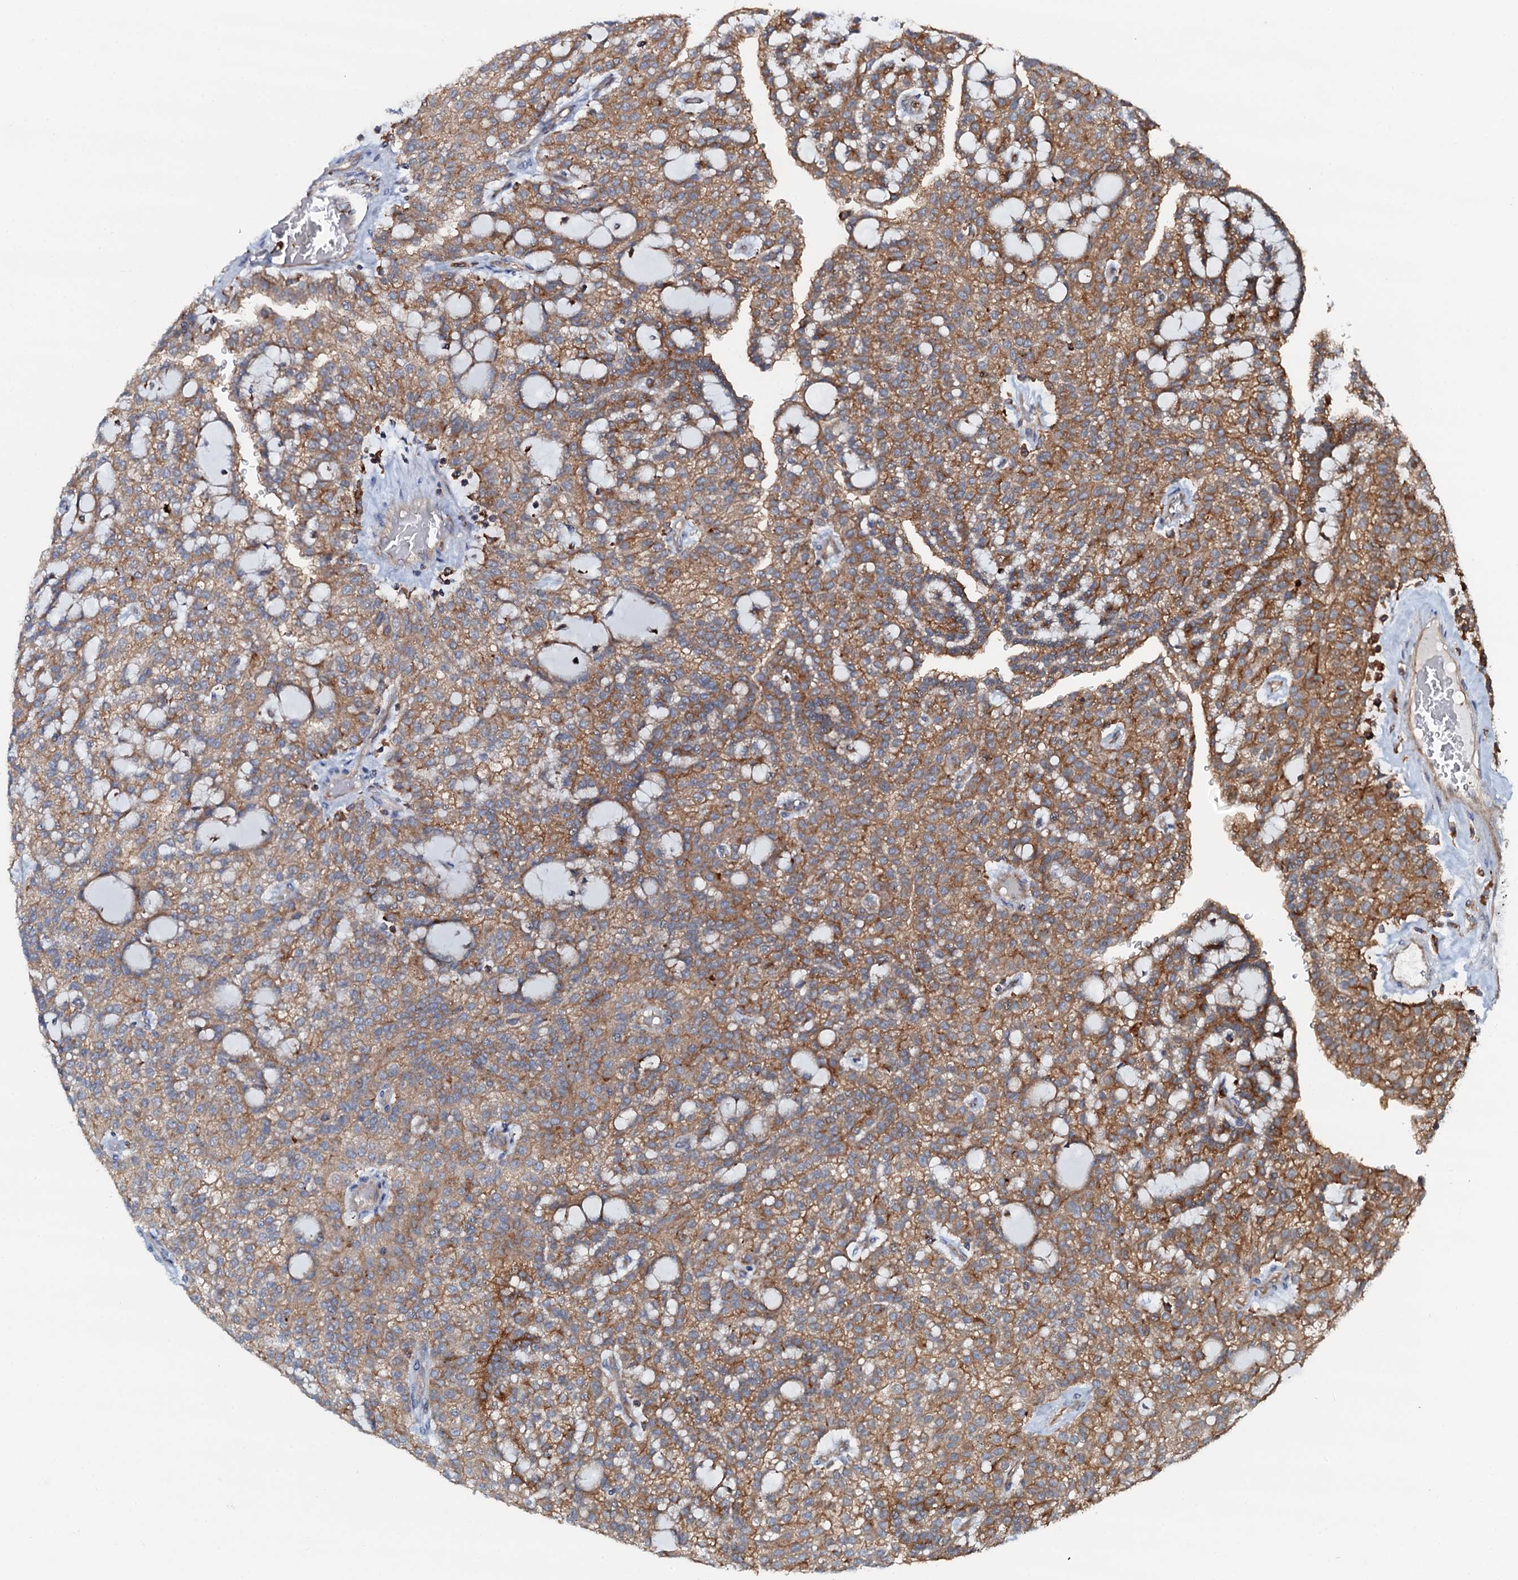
{"staining": {"intensity": "moderate", "quantity": ">75%", "location": "cytoplasmic/membranous"}, "tissue": "renal cancer", "cell_type": "Tumor cells", "image_type": "cancer", "snomed": [{"axis": "morphology", "description": "Adenocarcinoma, NOS"}, {"axis": "topography", "description": "Kidney"}], "caption": "IHC micrograph of human renal cancer stained for a protein (brown), which reveals medium levels of moderate cytoplasmic/membranous staining in approximately >75% of tumor cells.", "gene": "VAMP8", "patient": {"sex": "male", "age": 63}}